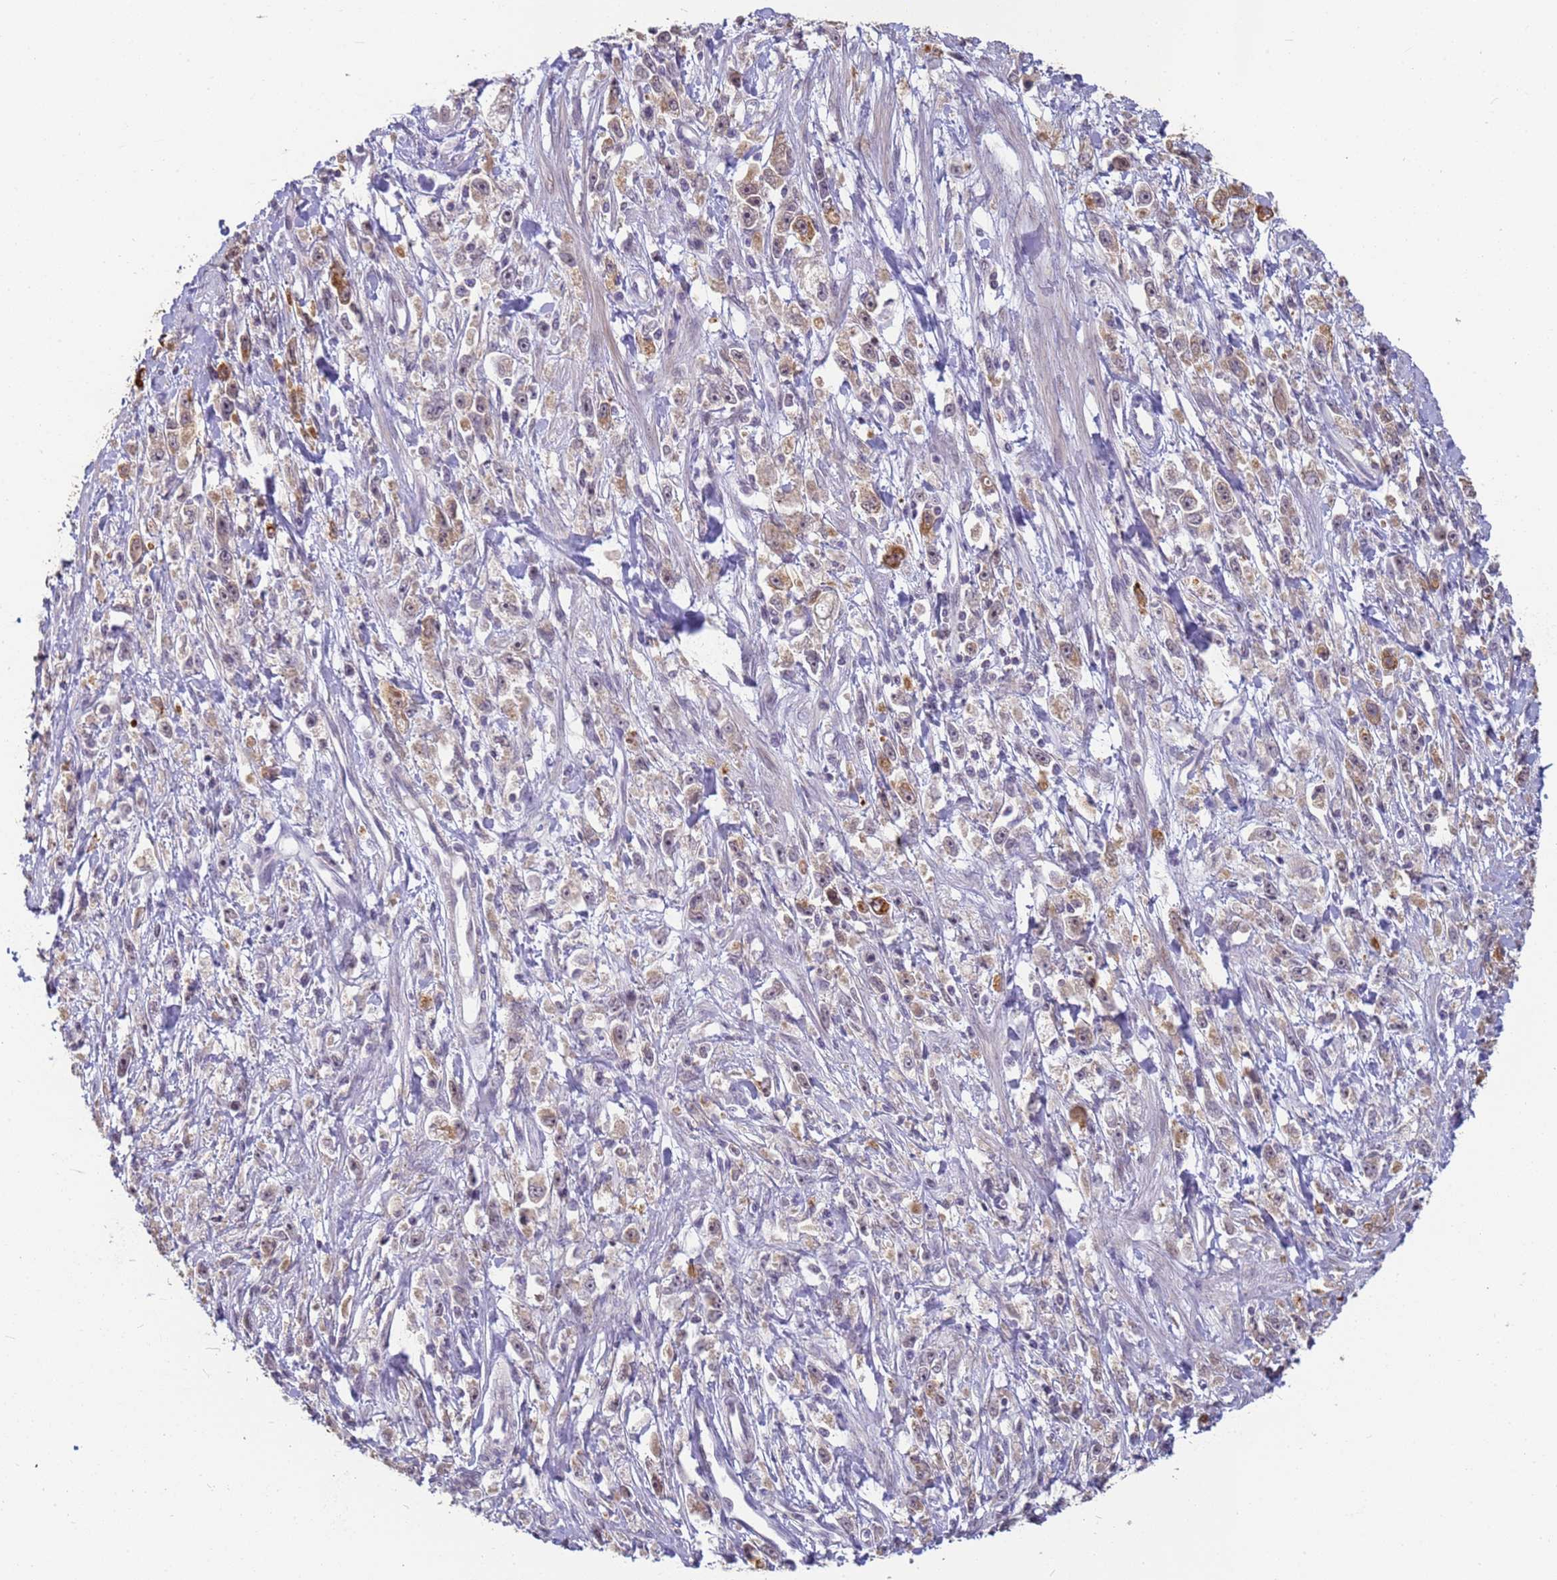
{"staining": {"intensity": "moderate", "quantity": "<25%", "location": "cytoplasmic/membranous"}, "tissue": "stomach cancer", "cell_type": "Tumor cells", "image_type": "cancer", "snomed": [{"axis": "morphology", "description": "Adenocarcinoma, NOS"}, {"axis": "topography", "description": "Stomach"}], "caption": "Immunohistochemistry (IHC) of human adenocarcinoma (stomach) reveals low levels of moderate cytoplasmic/membranous expression in about <25% of tumor cells.", "gene": "VWA3A", "patient": {"sex": "female", "age": 59}}